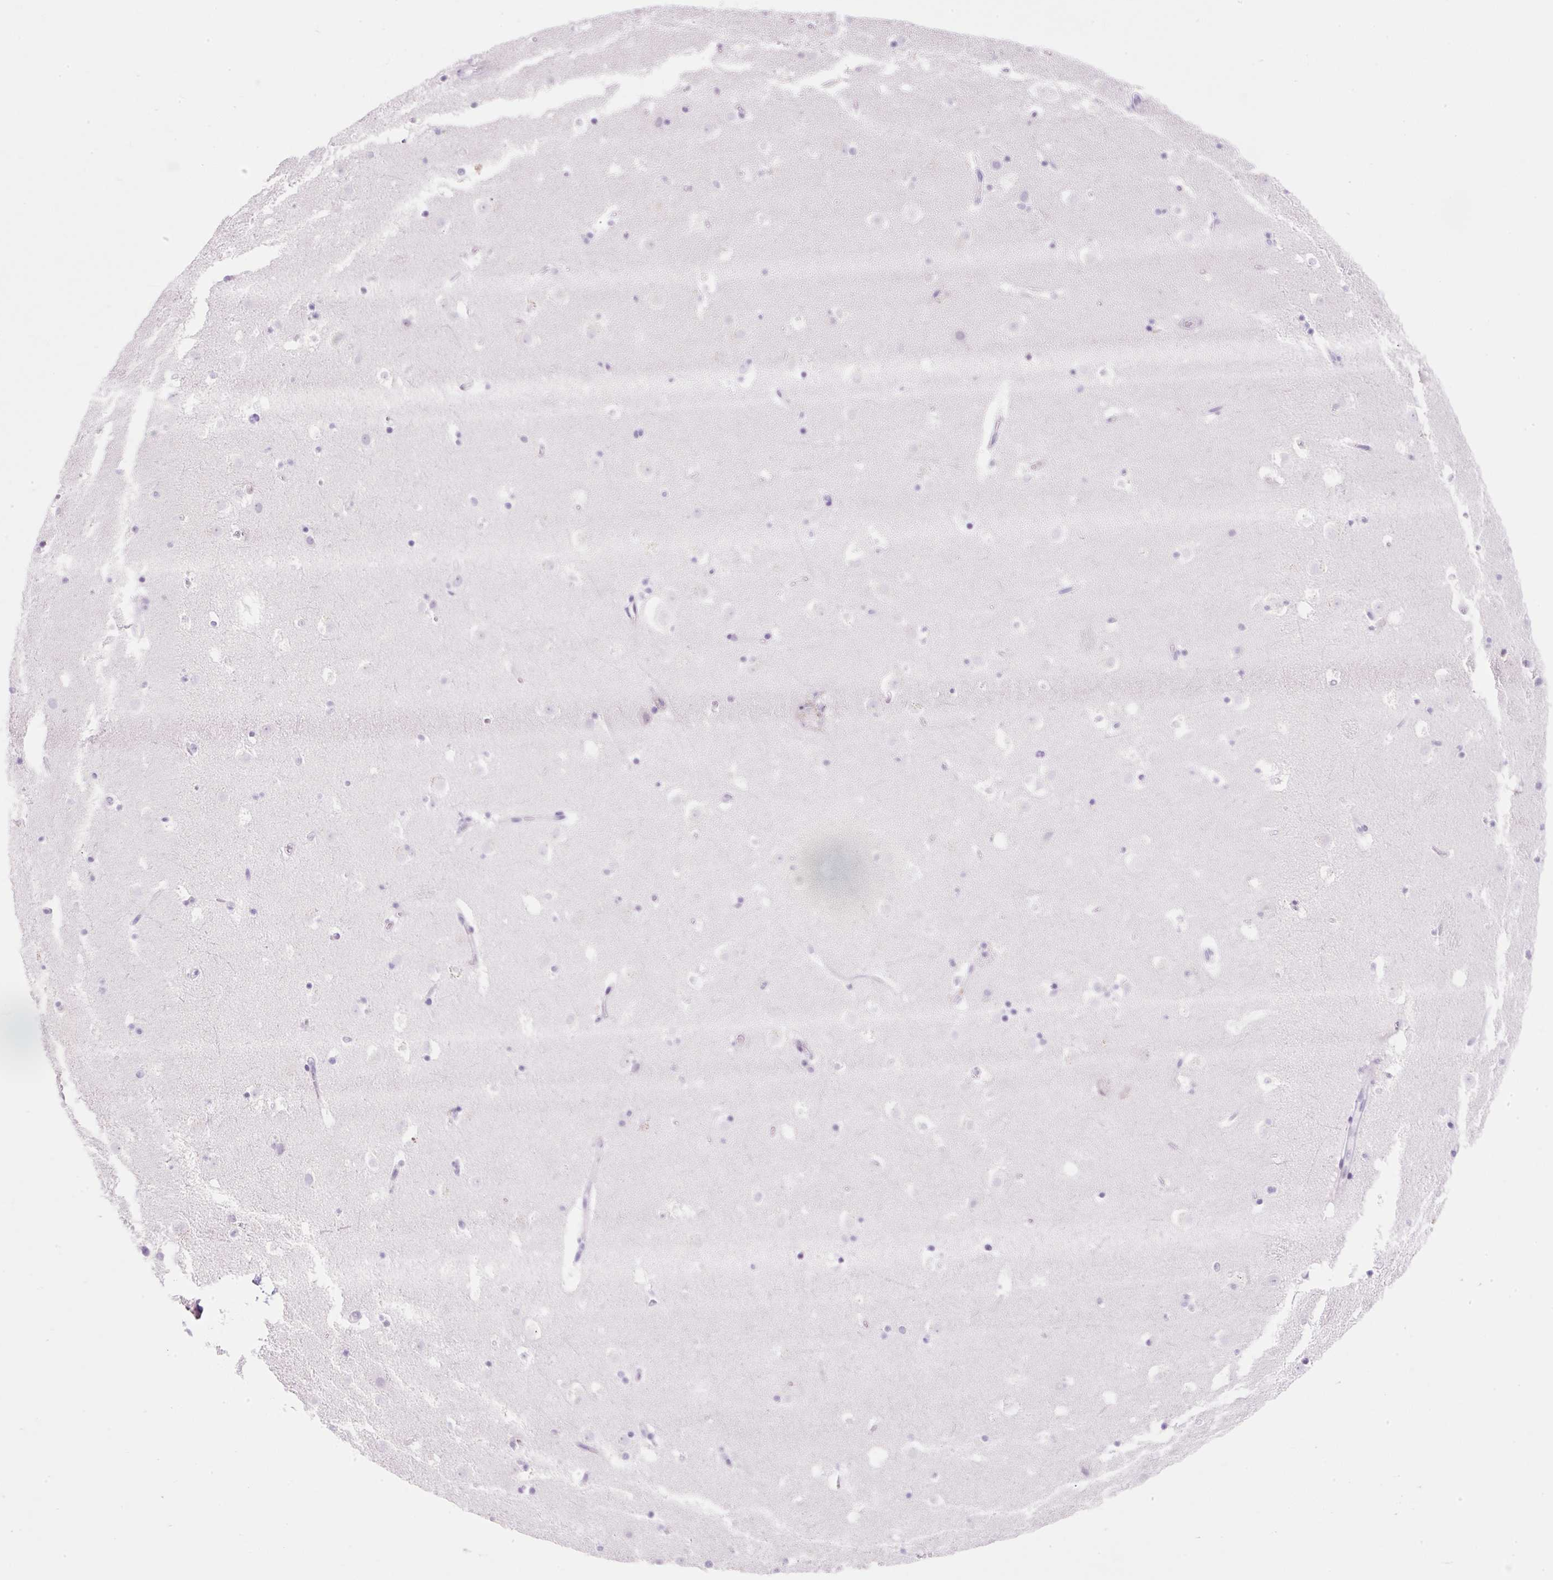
{"staining": {"intensity": "negative", "quantity": "none", "location": "none"}, "tissue": "caudate", "cell_type": "Glial cells", "image_type": "normal", "snomed": [{"axis": "morphology", "description": "Normal tissue, NOS"}, {"axis": "topography", "description": "Lateral ventricle wall"}], "caption": "Immunohistochemistry (IHC) histopathology image of unremarkable human caudate stained for a protein (brown), which shows no positivity in glial cells.", "gene": "ZNF121", "patient": {"sex": "male", "age": 37}}